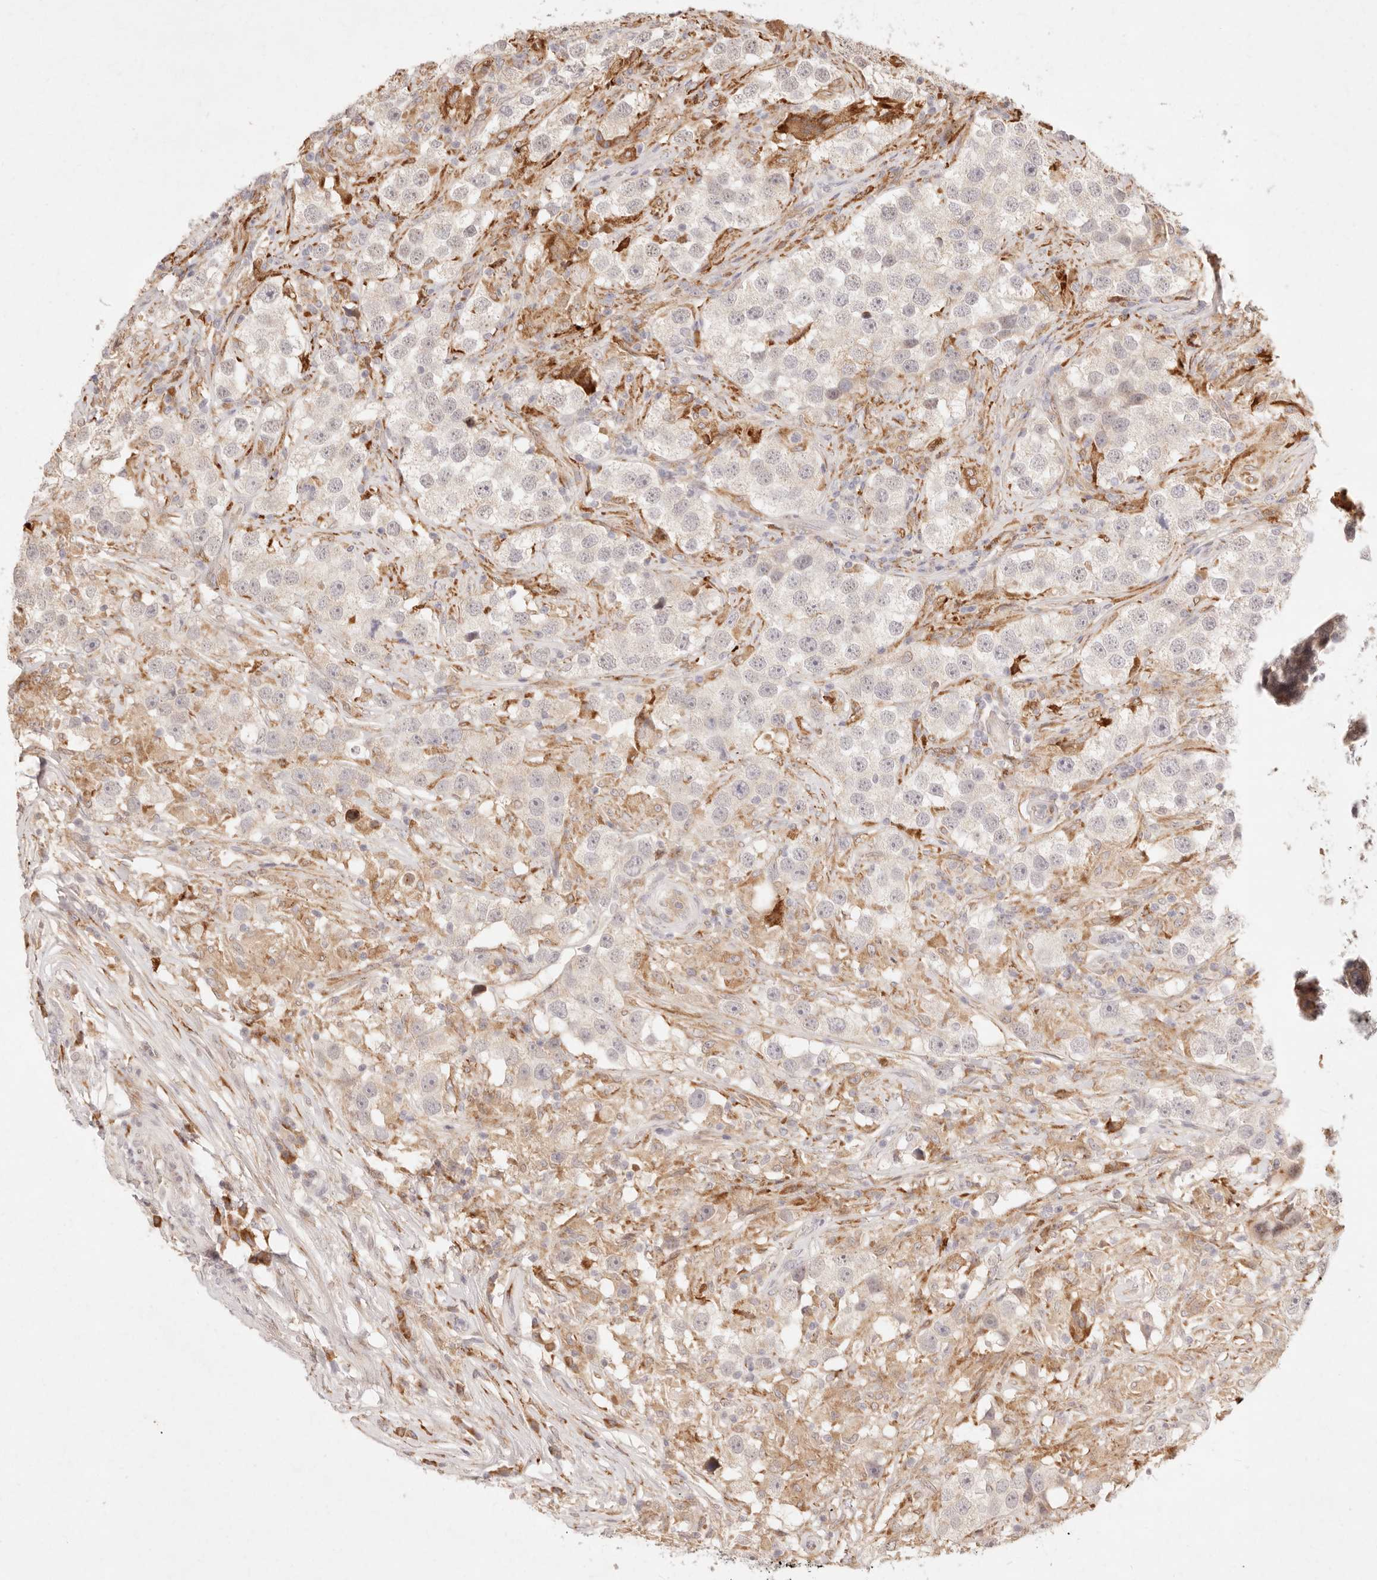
{"staining": {"intensity": "negative", "quantity": "none", "location": "none"}, "tissue": "testis cancer", "cell_type": "Tumor cells", "image_type": "cancer", "snomed": [{"axis": "morphology", "description": "Seminoma, NOS"}, {"axis": "topography", "description": "Testis"}], "caption": "DAB (3,3'-diaminobenzidine) immunohistochemical staining of testis cancer (seminoma) shows no significant staining in tumor cells.", "gene": "C1orf127", "patient": {"sex": "male", "age": 49}}